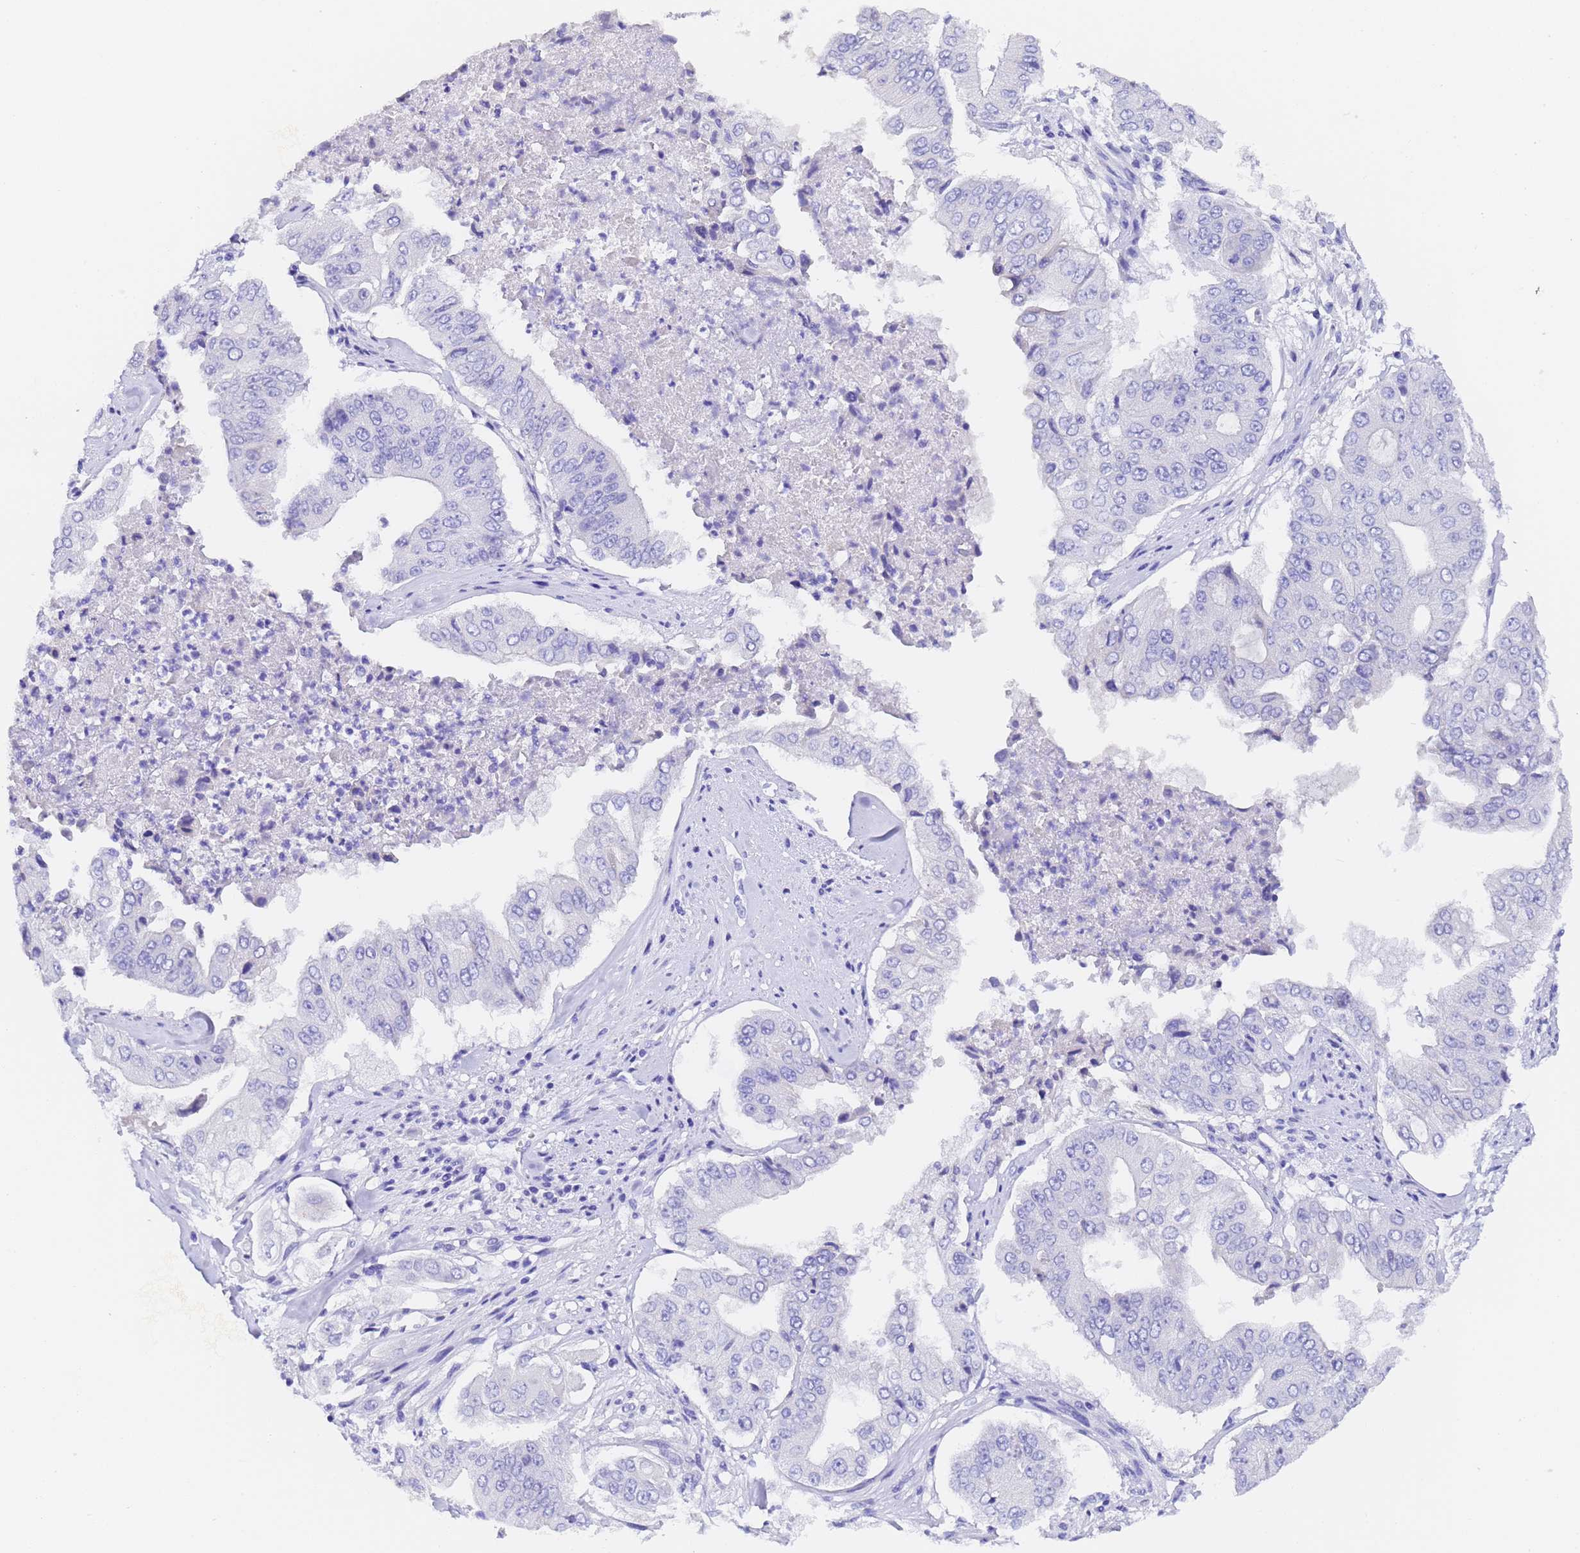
{"staining": {"intensity": "negative", "quantity": "none", "location": "none"}, "tissue": "pancreatic cancer", "cell_type": "Tumor cells", "image_type": "cancer", "snomed": [{"axis": "morphology", "description": "Adenocarcinoma, NOS"}, {"axis": "topography", "description": "Pancreas"}], "caption": "Protein analysis of pancreatic adenocarcinoma demonstrates no significant expression in tumor cells.", "gene": "GABRA1", "patient": {"sex": "female", "age": 77}}